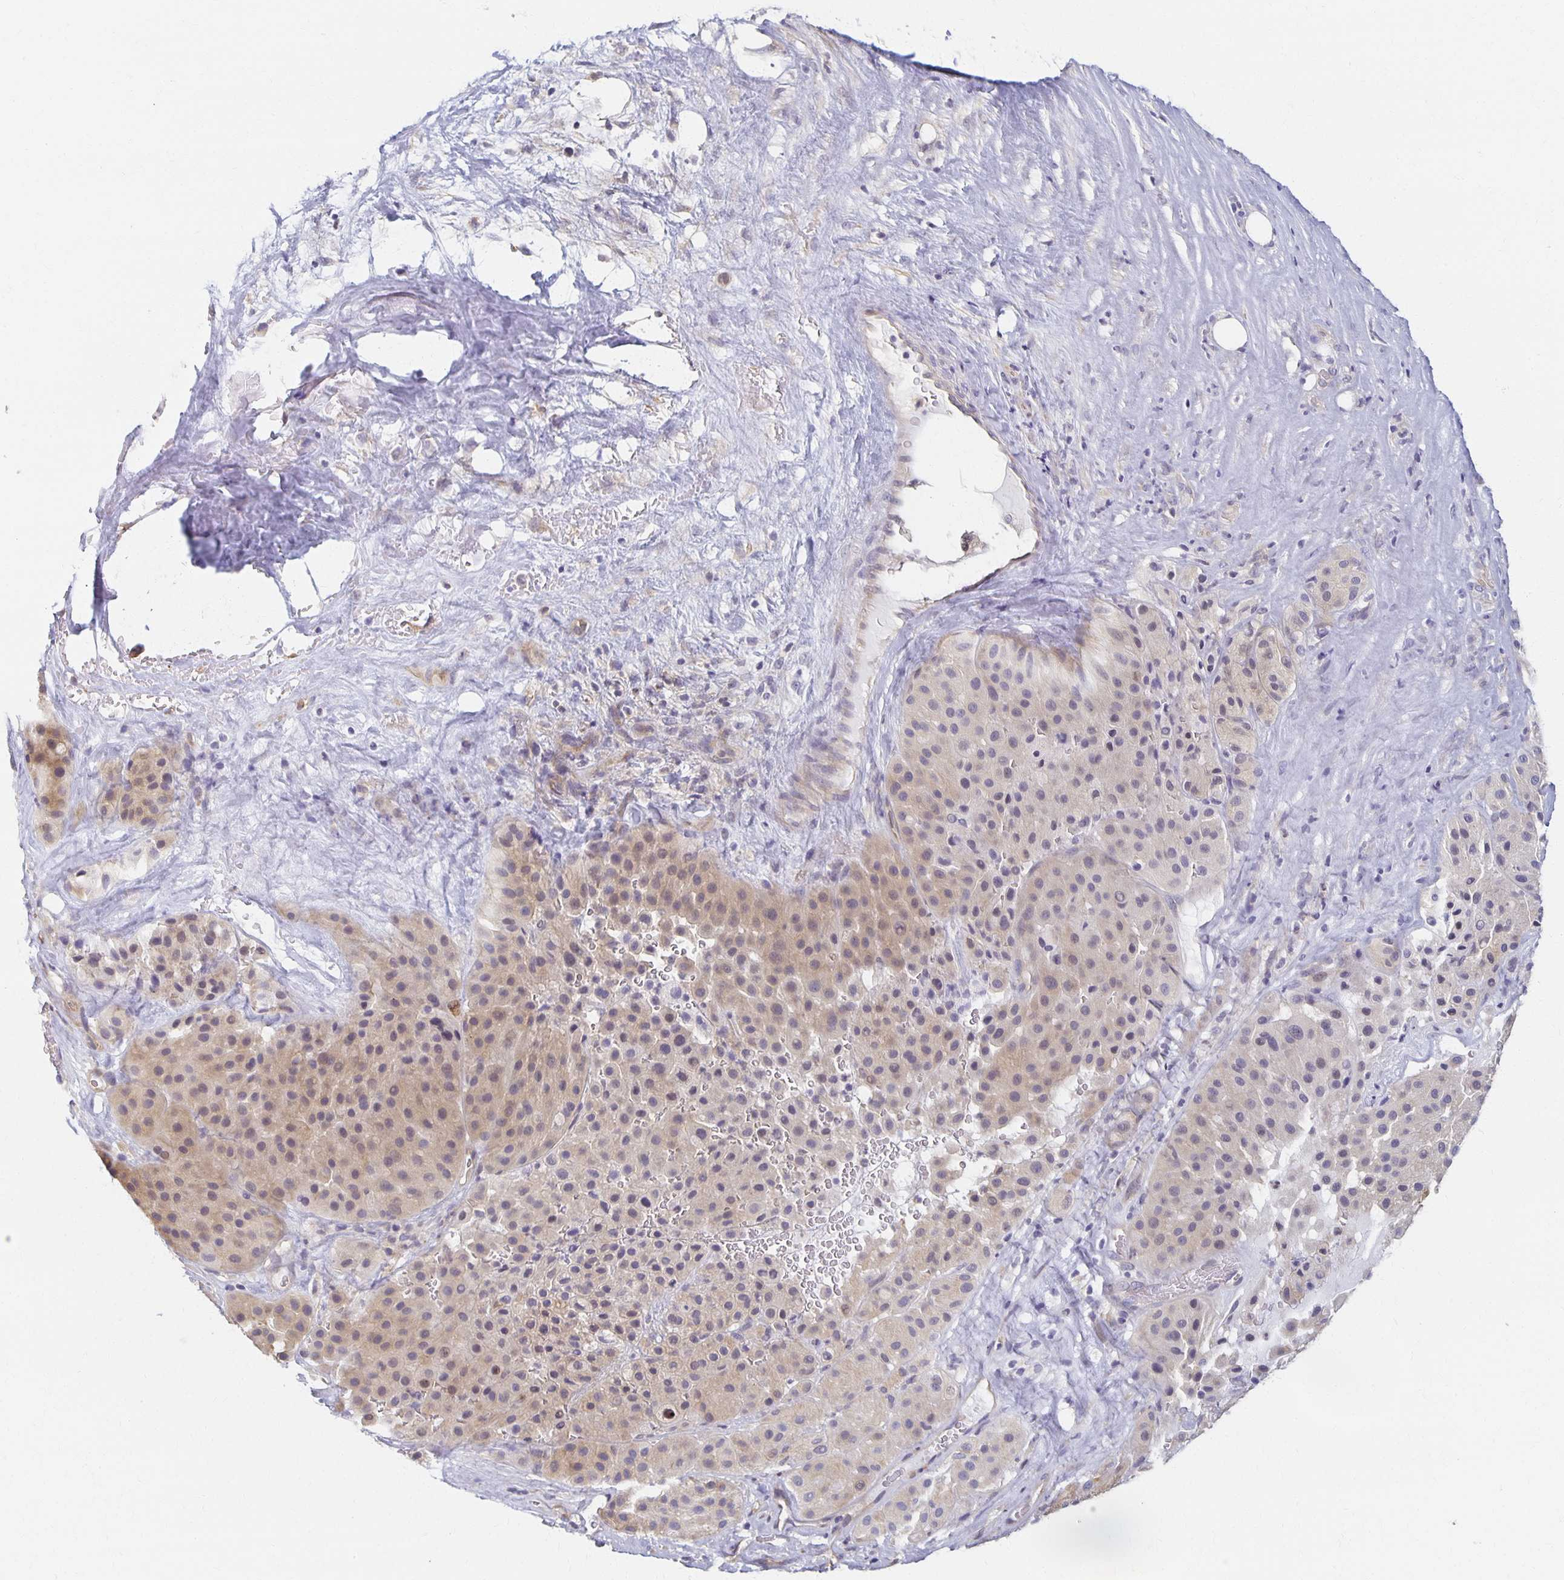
{"staining": {"intensity": "weak", "quantity": "25%-75%", "location": "cytoplasmic/membranous,nuclear"}, "tissue": "melanoma", "cell_type": "Tumor cells", "image_type": "cancer", "snomed": [{"axis": "morphology", "description": "Malignant melanoma, Metastatic site"}, {"axis": "topography", "description": "Smooth muscle"}], "caption": "Immunohistochemistry (DAB) staining of melanoma exhibits weak cytoplasmic/membranous and nuclear protein expression in approximately 25%-75% of tumor cells.", "gene": "SORL1", "patient": {"sex": "male", "age": 41}}